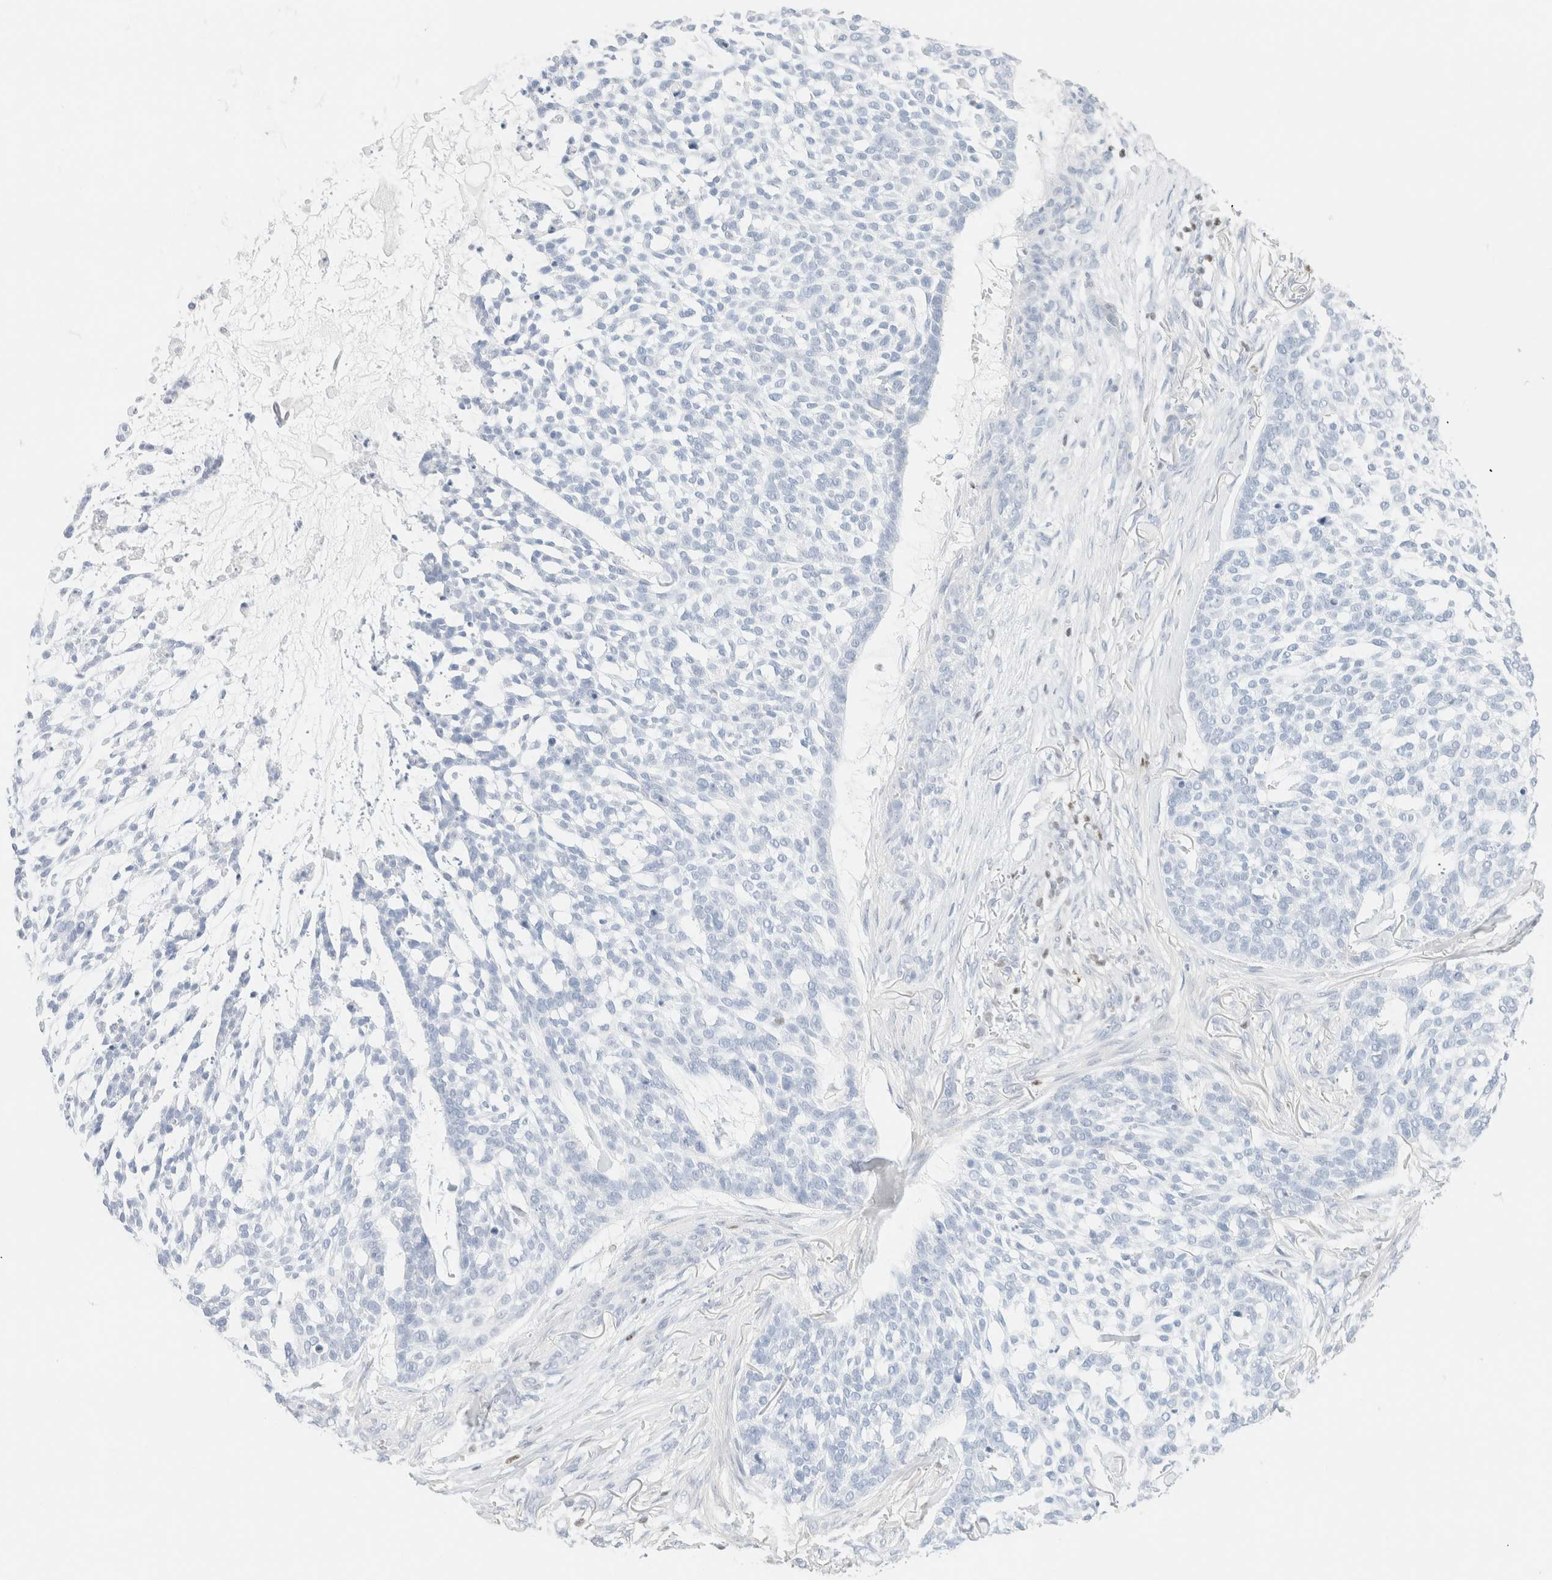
{"staining": {"intensity": "negative", "quantity": "none", "location": "none"}, "tissue": "skin cancer", "cell_type": "Tumor cells", "image_type": "cancer", "snomed": [{"axis": "morphology", "description": "Basal cell carcinoma"}, {"axis": "topography", "description": "Skin"}], "caption": "Tumor cells show no significant protein positivity in skin cancer.", "gene": "IKZF3", "patient": {"sex": "female", "age": 64}}